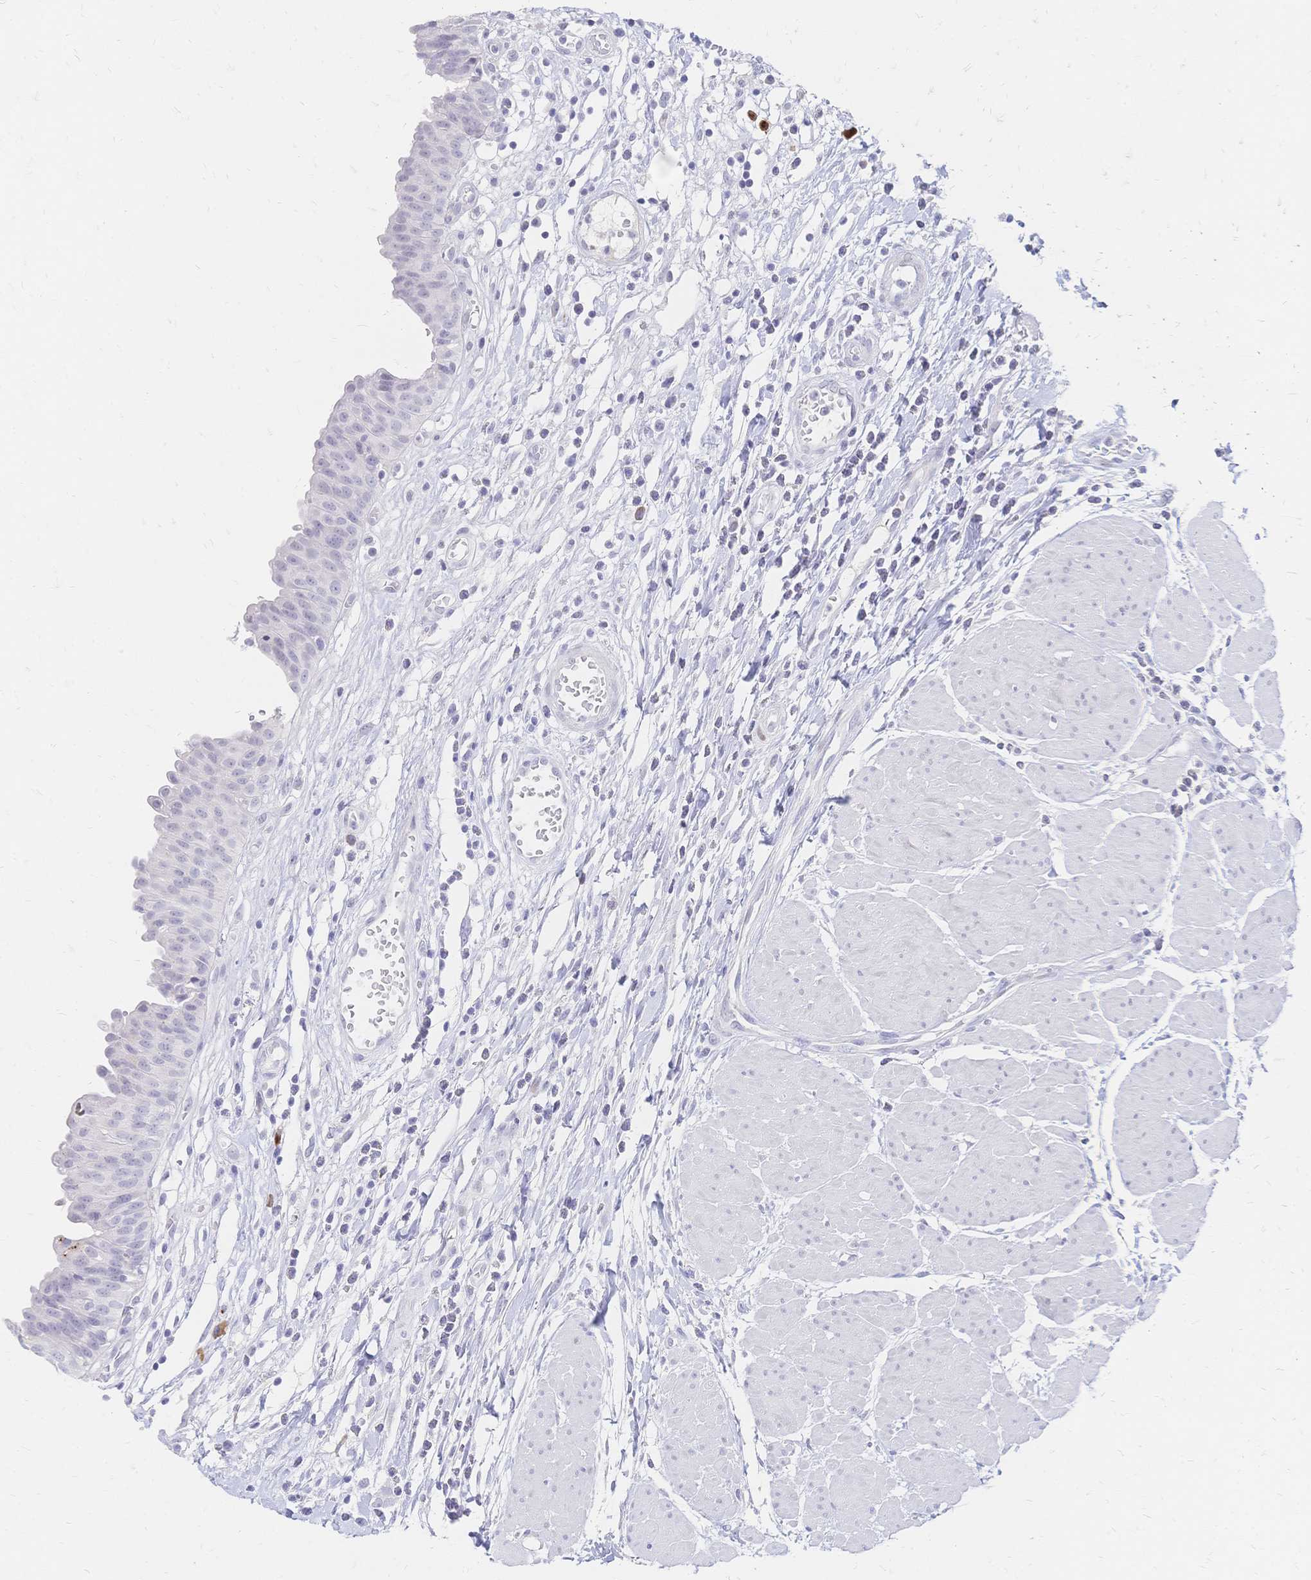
{"staining": {"intensity": "negative", "quantity": "none", "location": "none"}, "tissue": "urinary bladder", "cell_type": "Urothelial cells", "image_type": "normal", "snomed": [{"axis": "morphology", "description": "Normal tissue, NOS"}, {"axis": "topography", "description": "Urinary bladder"}], "caption": "The IHC histopathology image has no significant expression in urothelial cells of urinary bladder. (DAB immunohistochemistry visualized using brightfield microscopy, high magnification).", "gene": "PSORS1C2", "patient": {"sex": "male", "age": 64}}